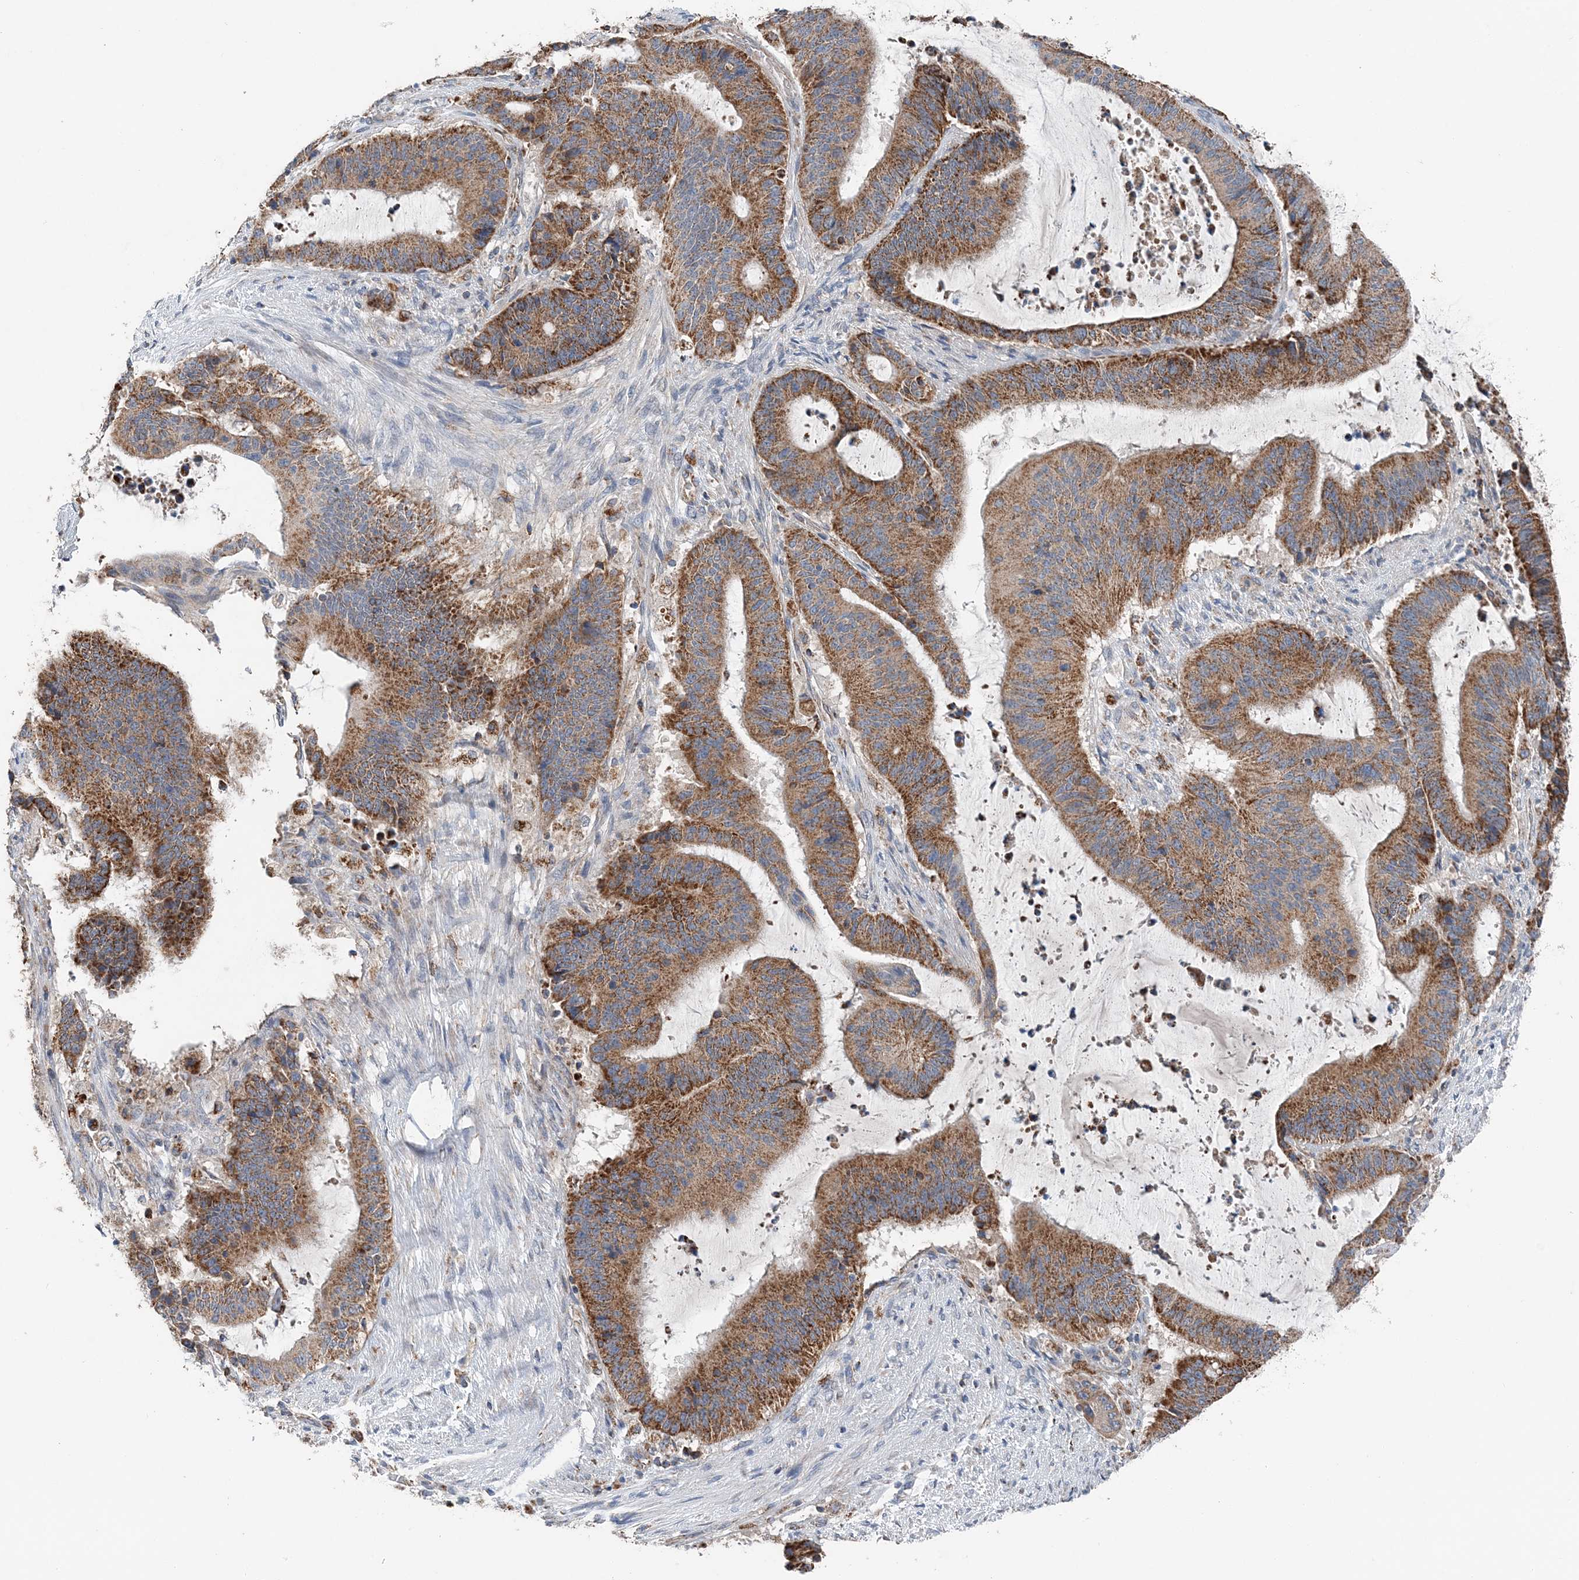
{"staining": {"intensity": "moderate", "quantity": ">75%", "location": "cytoplasmic/membranous"}, "tissue": "liver cancer", "cell_type": "Tumor cells", "image_type": "cancer", "snomed": [{"axis": "morphology", "description": "Normal tissue, NOS"}, {"axis": "morphology", "description": "Cholangiocarcinoma"}, {"axis": "topography", "description": "Liver"}, {"axis": "topography", "description": "Peripheral nerve tissue"}], "caption": "Human liver cholangiocarcinoma stained with a brown dye reveals moderate cytoplasmic/membranous positive expression in approximately >75% of tumor cells.", "gene": "SPRY2", "patient": {"sex": "female", "age": 73}}